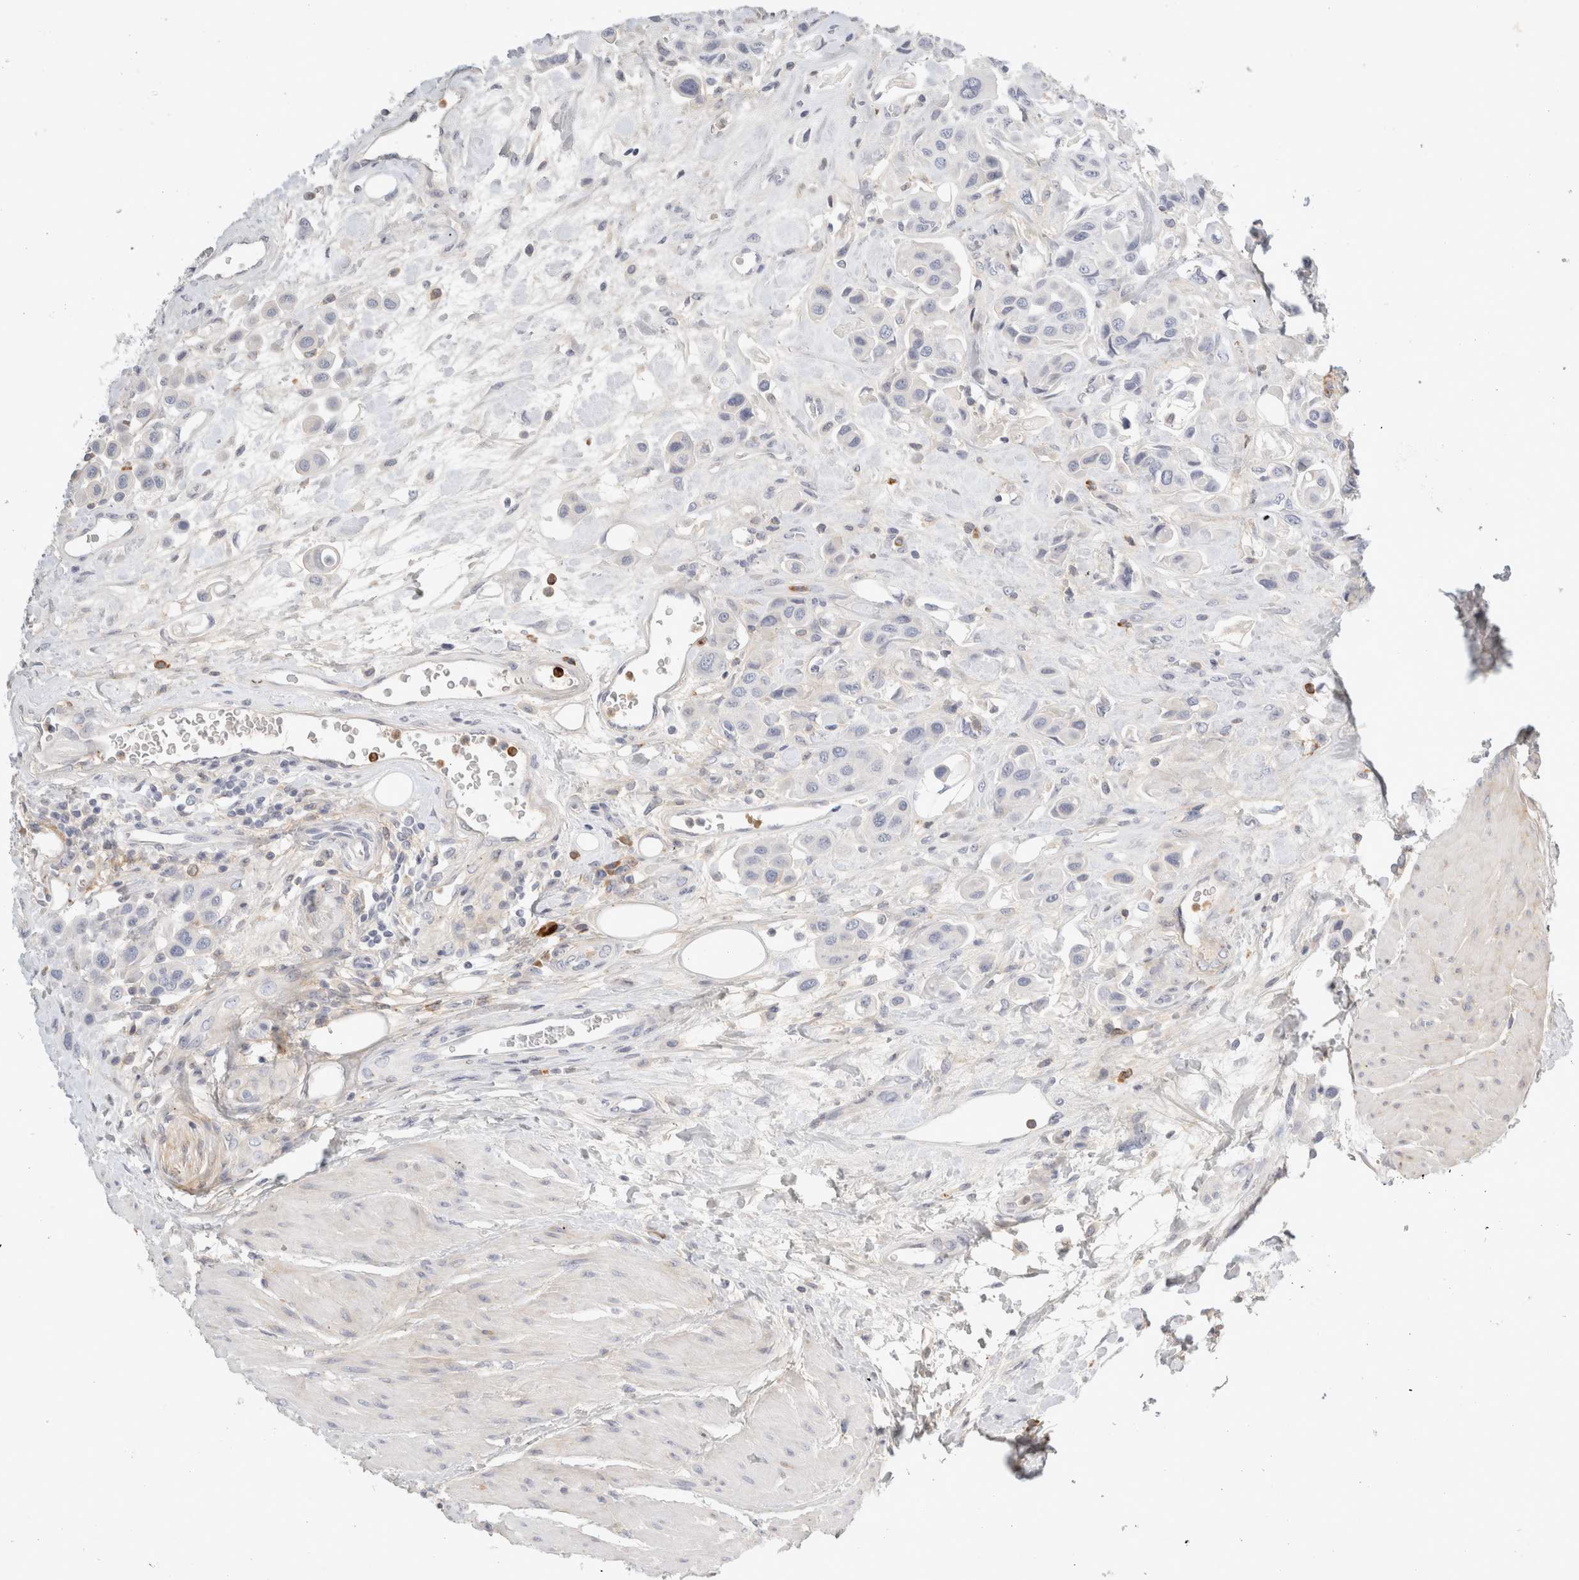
{"staining": {"intensity": "negative", "quantity": "none", "location": "none"}, "tissue": "urothelial cancer", "cell_type": "Tumor cells", "image_type": "cancer", "snomed": [{"axis": "morphology", "description": "Urothelial carcinoma, High grade"}, {"axis": "topography", "description": "Urinary bladder"}], "caption": "Tumor cells show no significant protein positivity in urothelial cancer.", "gene": "FGL2", "patient": {"sex": "male", "age": 50}}